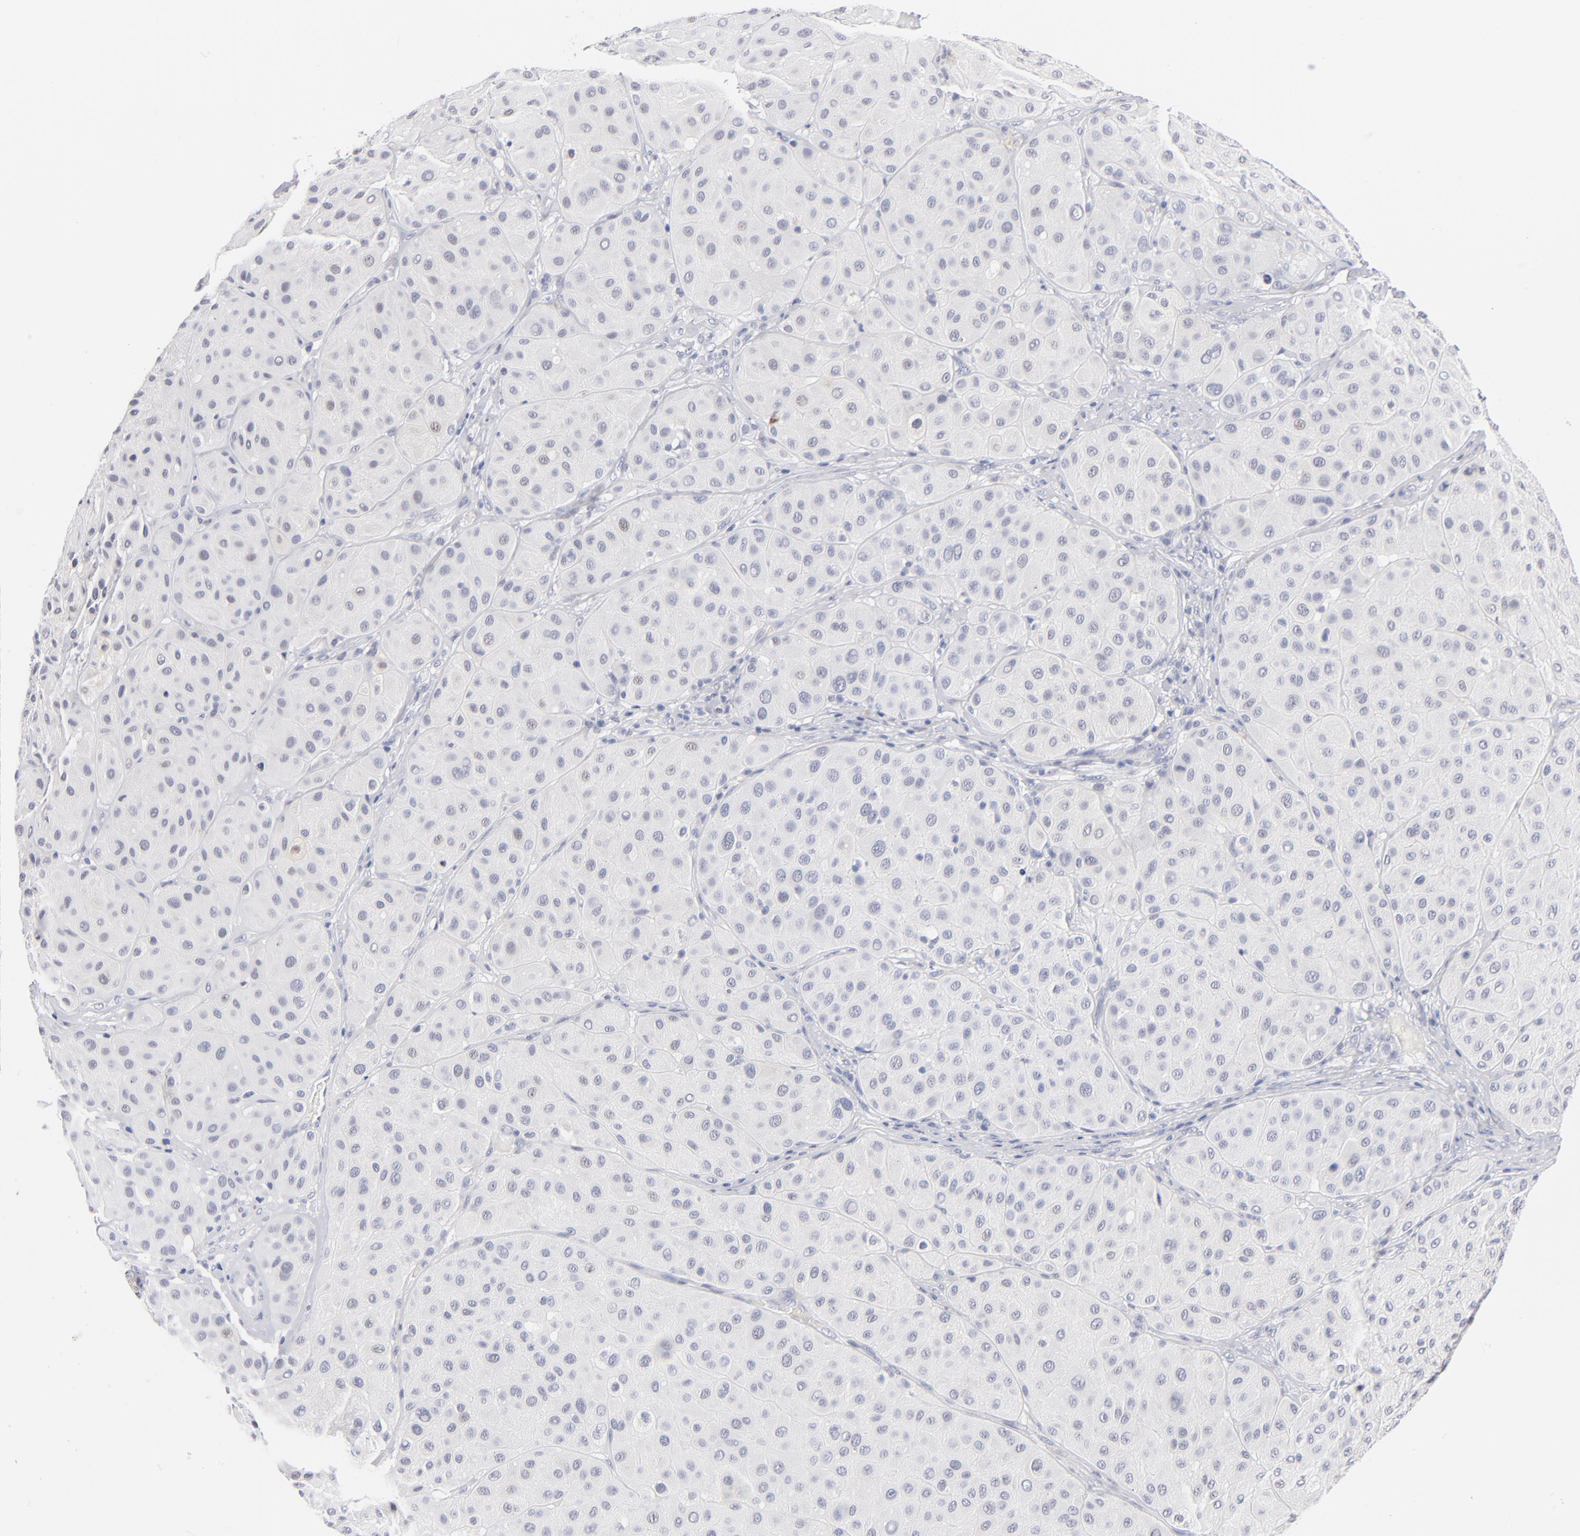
{"staining": {"intensity": "negative", "quantity": "none", "location": "none"}, "tissue": "melanoma", "cell_type": "Tumor cells", "image_type": "cancer", "snomed": [{"axis": "morphology", "description": "Normal tissue, NOS"}, {"axis": "morphology", "description": "Malignant melanoma, Metastatic site"}, {"axis": "topography", "description": "Skin"}], "caption": "Histopathology image shows no significant protein expression in tumor cells of malignant melanoma (metastatic site).", "gene": "KHNYN", "patient": {"sex": "male", "age": 41}}